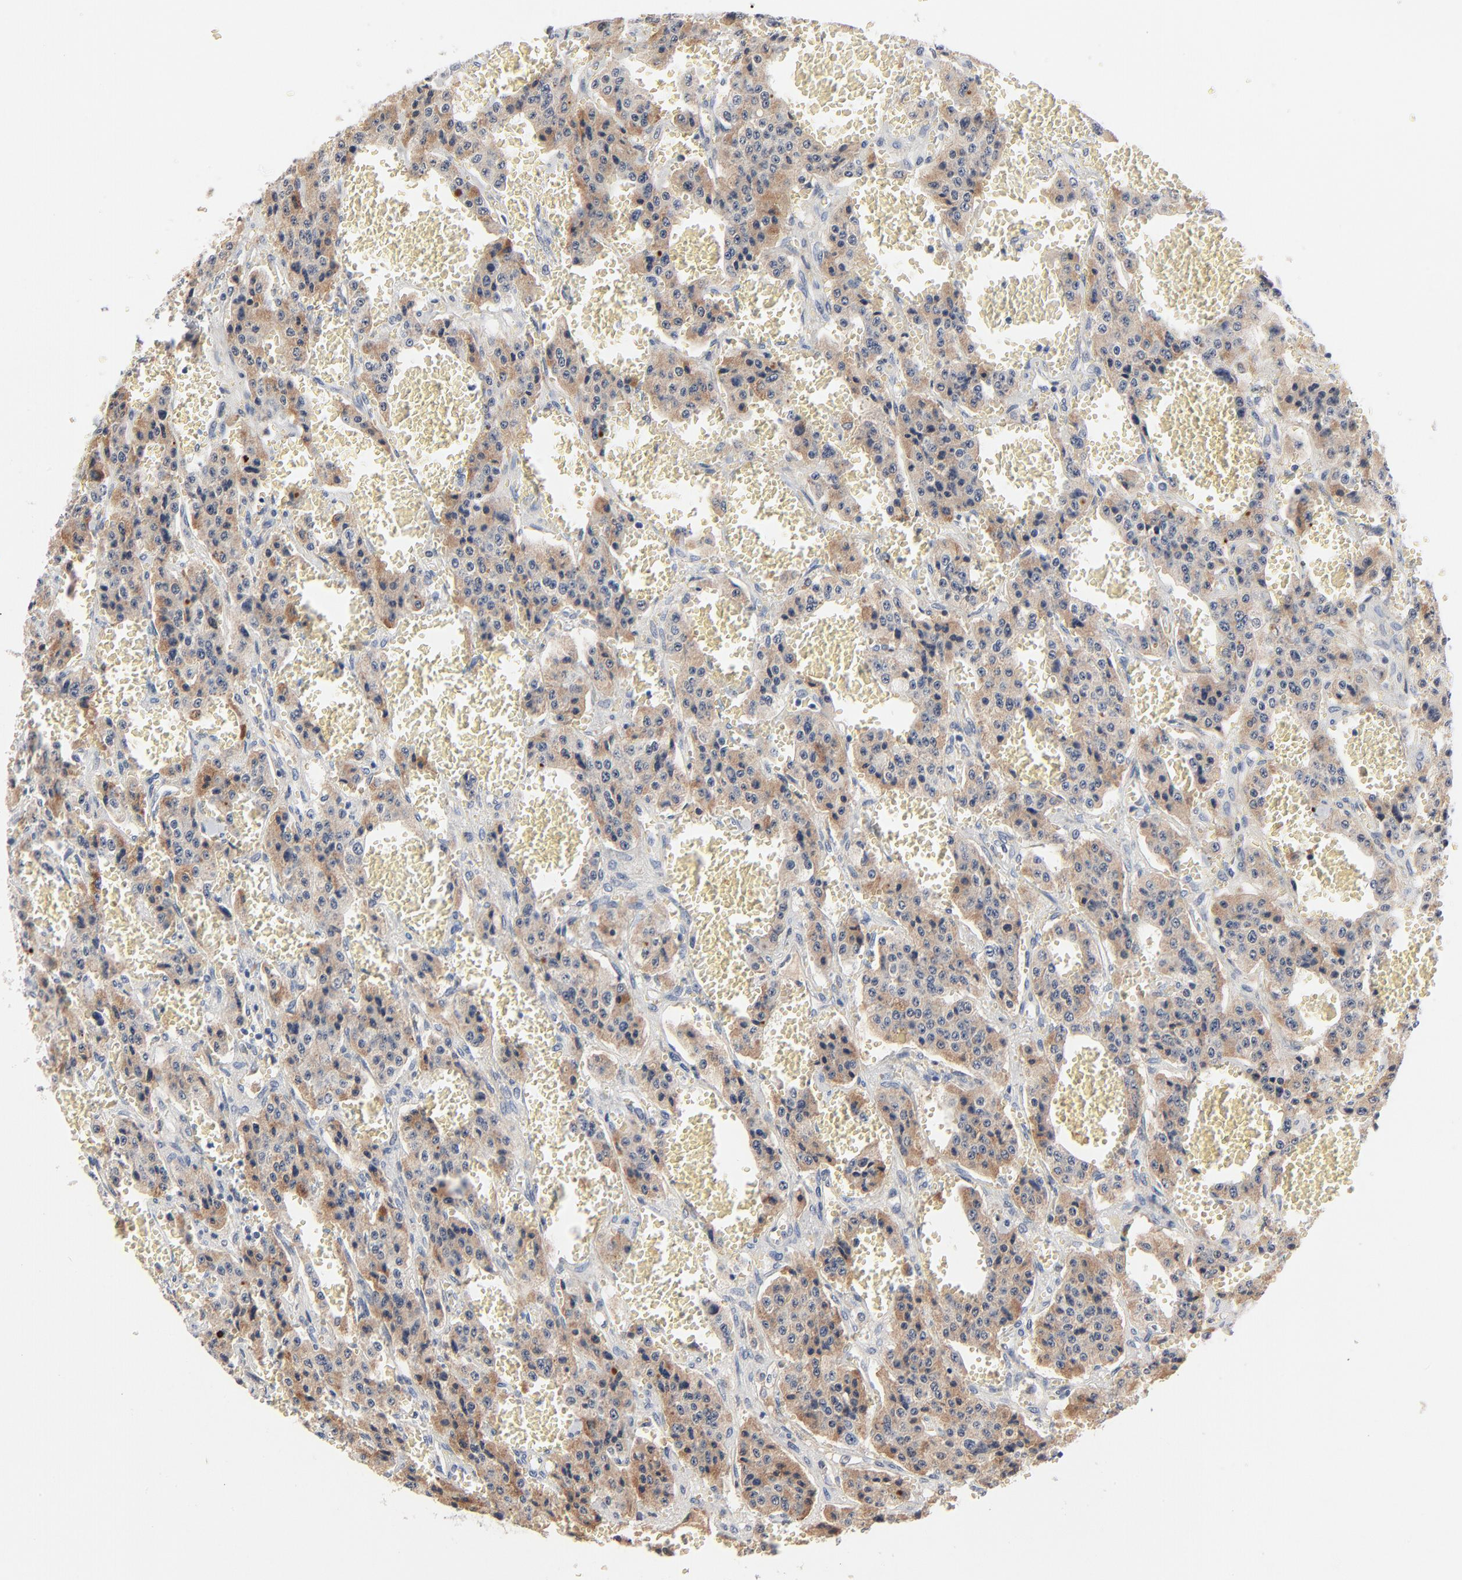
{"staining": {"intensity": "weak", "quantity": "25%-75%", "location": "cytoplasmic/membranous"}, "tissue": "carcinoid", "cell_type": "Tumor cells", "image_type": "cancer", "snomed": [{"axis": "morphology", "description": "Carcinoid, malignant, NOS"}, {"axis": "topography", "description": "Small intestine"}], "caption": "Brown immunohistochemical staining in carcinoid (malignant) shows weak cytoplasmic/membranous expression in approximately 25%-75% of tumor cells.", "gene": "SERPINA4", "patient": {"sex": "male", "age": 52}}